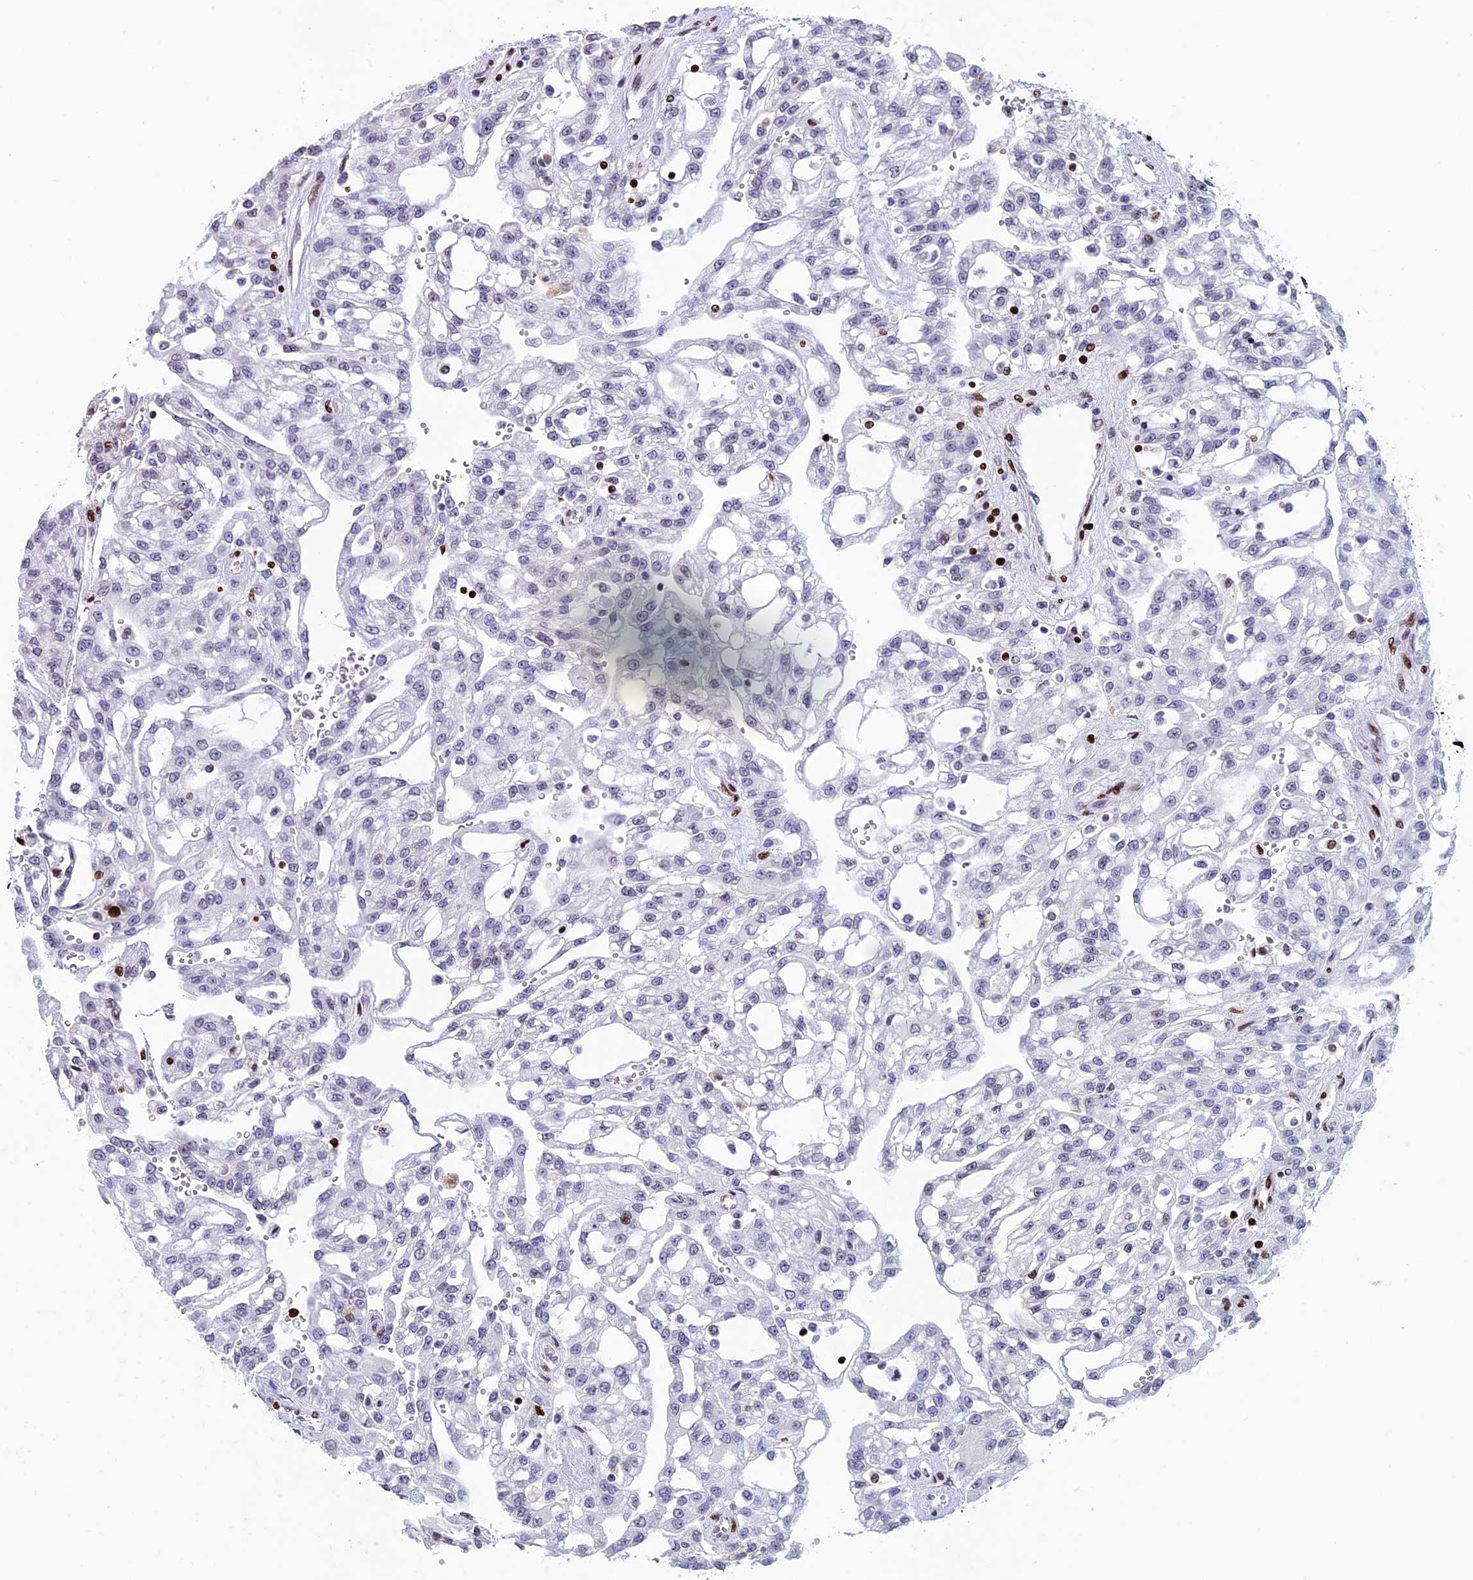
{"staining": {"intensity": "moderate", "quantity": "<25%", "location": "nuclear"}, "tissue": "renal cancer", "cell_type": "Tumor cells", "image_type": "cancer", "snomed": [{"axis": "morphology", "description": "Adenocarcinoma, NOS"}, {"axis": "topography", "description": "Kidney"}], "caption": "About <25% of tumor cells in renal adenocarcinoma display moderate nuclear protein expression as visualized by brown immunohistochemical staining.", "gene": "BTBD3", "patient": {"sex": "male", "age": 63}}